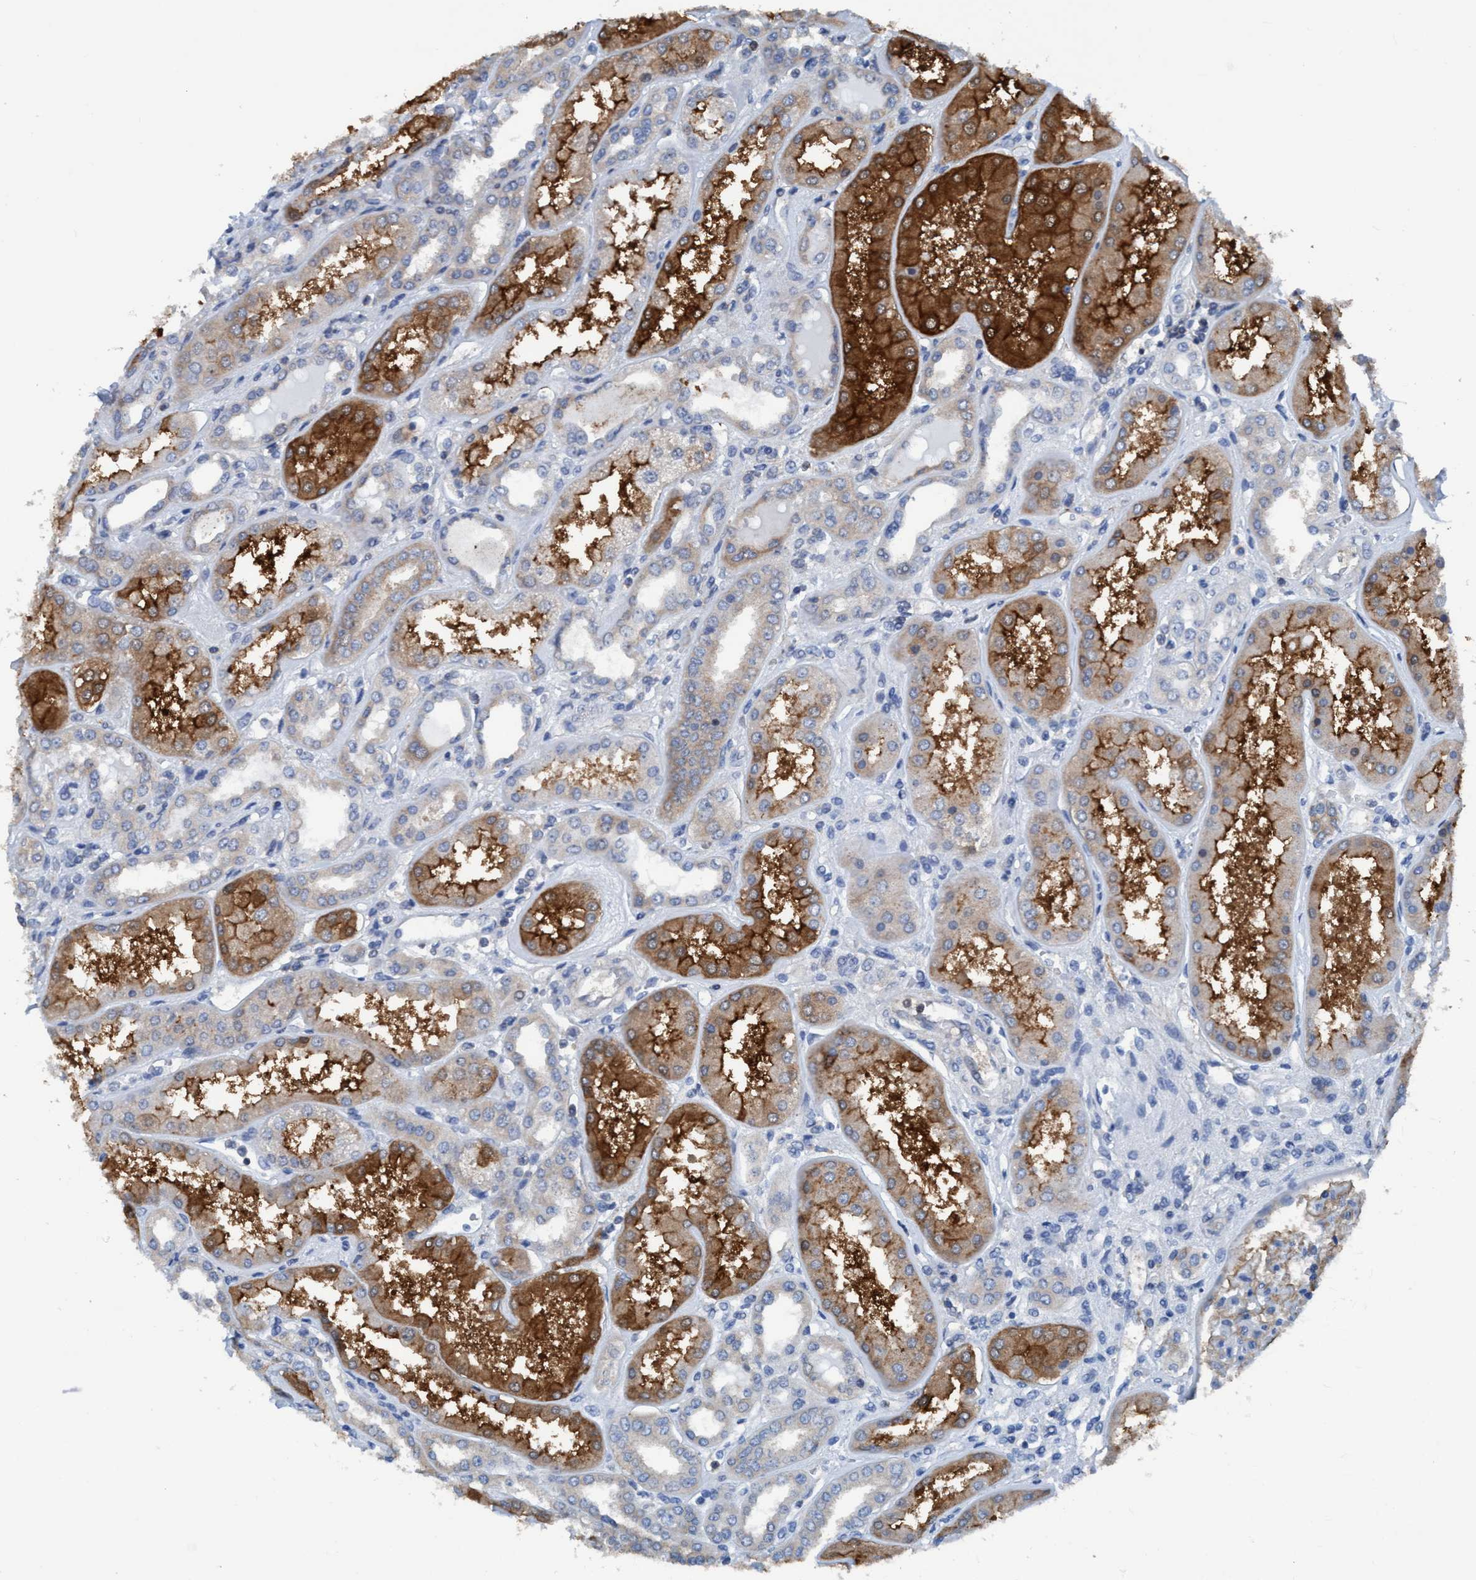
{"staining": {"intensity": "moderate", "quantity": ">75%", "location": "cytoplasmic/membranous"}, "tissue": "kidney", "cell_type": "Cells in glomeruli", "image_type": "normal", "snomed": [{"axis": "morphology", "description": "Normal tissue, NOS"}, {"axis": "topography", "description": "Kidney"}], "caption": "This image shows benign kidney stained with IHC to label a protein in brown. The cytoplasmic/membranous of cells in glomeruli show moderate positivity for the protein. Nuclei are counter-stained blue.", "gene": "NMT1", "patient": {"sex": "female", "age": 56}}